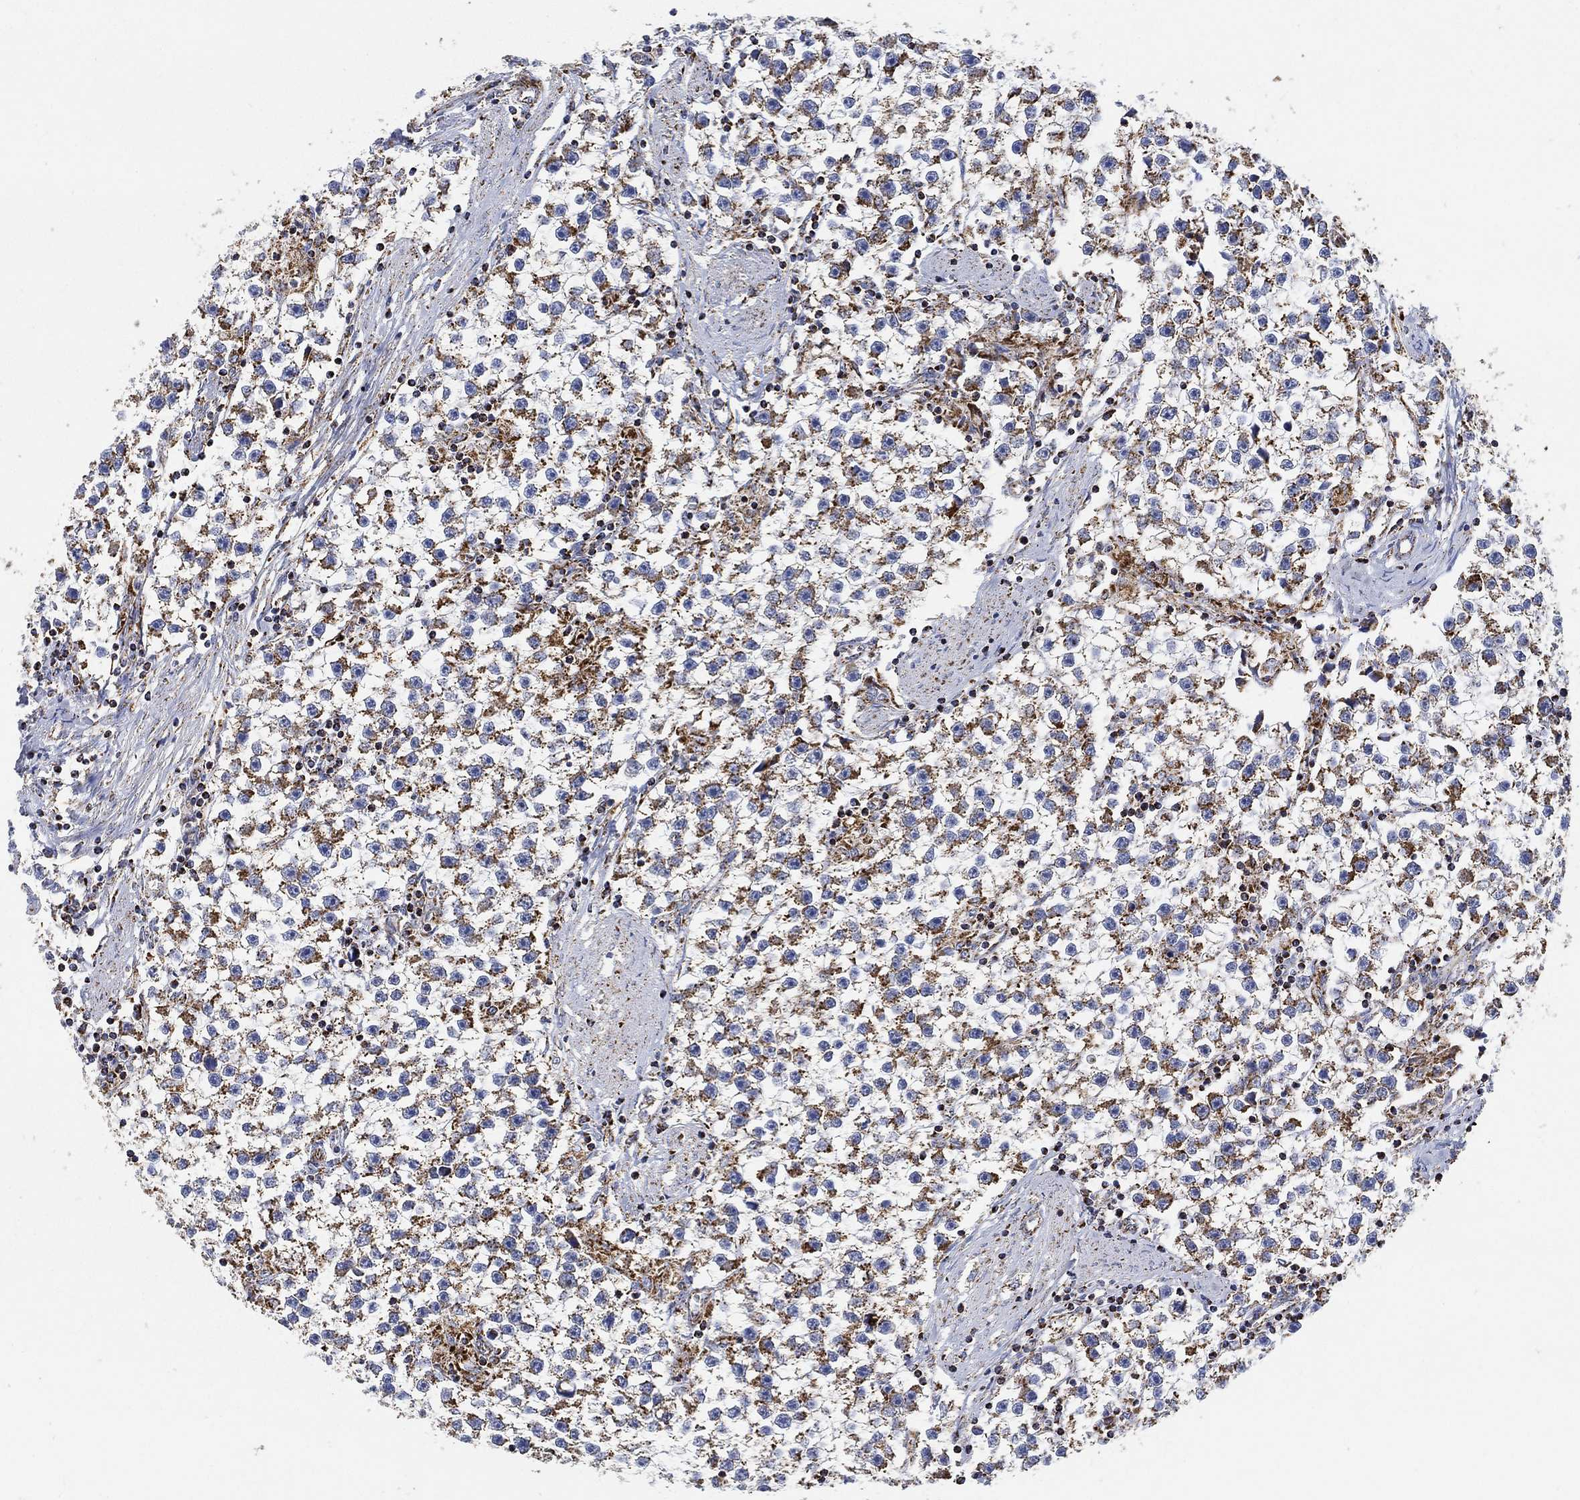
{"staining": {"intensity": "moderate", "quantity": "25%-75%", "location": "cytoplasmic/membranous"}, "tissue": "testis cancer", "cell_type": "Tumor cells", "image_type": "cancer", "snomed": [{"axis": "morphology", "description": "Seminoma, NOS"}, {"axis": "topography", "description": "Testis"}], "caption": "Seminoma (testis) was stained to show a protein in brown. There is medium levels of moderate cytoplasmic/membranous positivity in about 25%-75% of tumor cells.", "gene": "NDUFS3", "patient": {"sex": "male", "age": 59}}